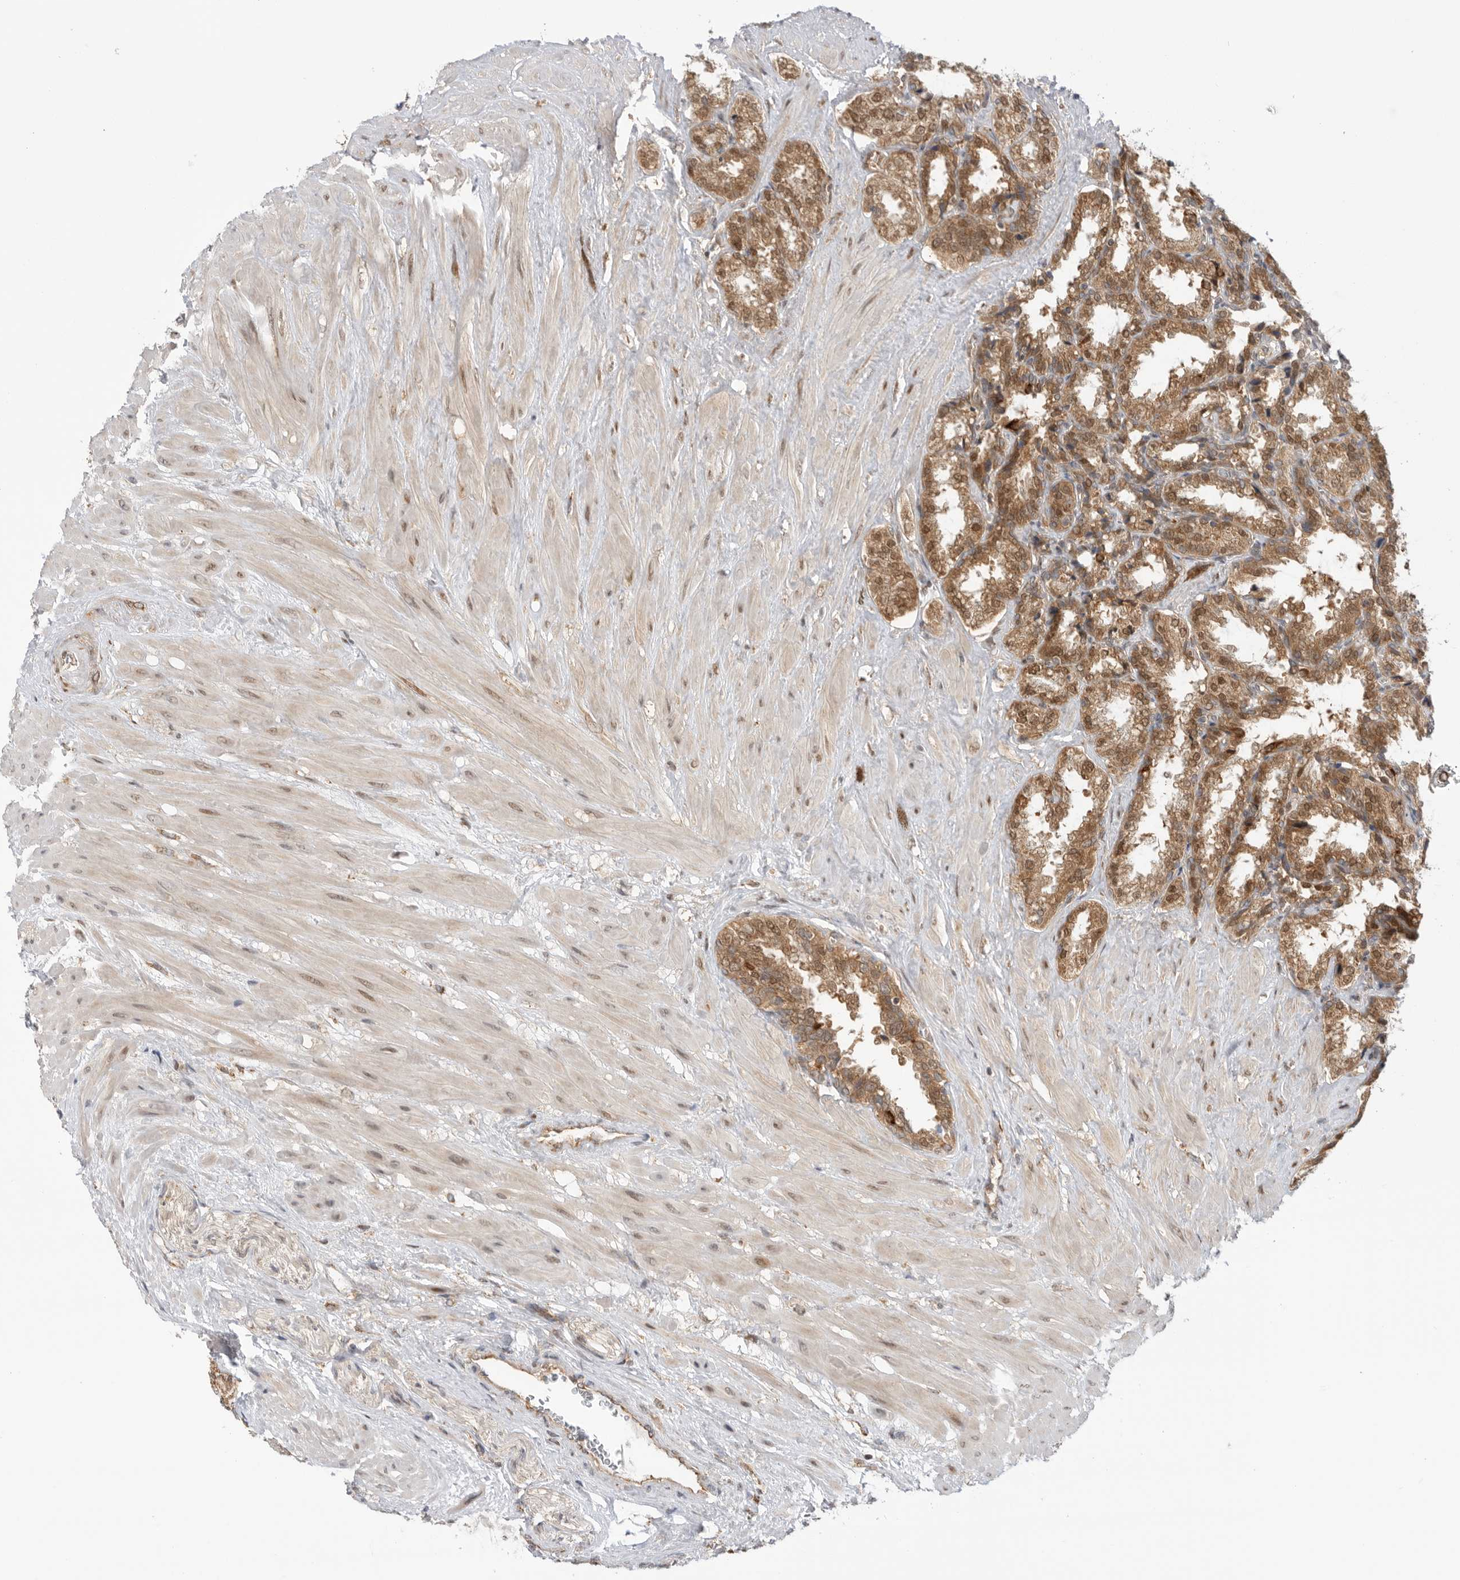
{"staining": {"intensity": "moderate", "quantity": ">75%", "location": "cytoplasmic/membranous,nuclear"}, "tissue": "seminal vesicle", "cell_type": "Glandular cells", "image_type": "normal", "snomed": [{"axis": "morphology", "description": "Normal tissue, NOS"}, {"axis": "topography", "description": "Seminal veicle"}], "caption": "Immunohistochemistry (IHC) of unremarkable seminal vesicle reveals medium levels of moderate cytoplasmic/membranous,nuclear expression in about >75% of glandular cells.", "gene": "DCAF8", "patient": {"sex": "male", "age": 46}}